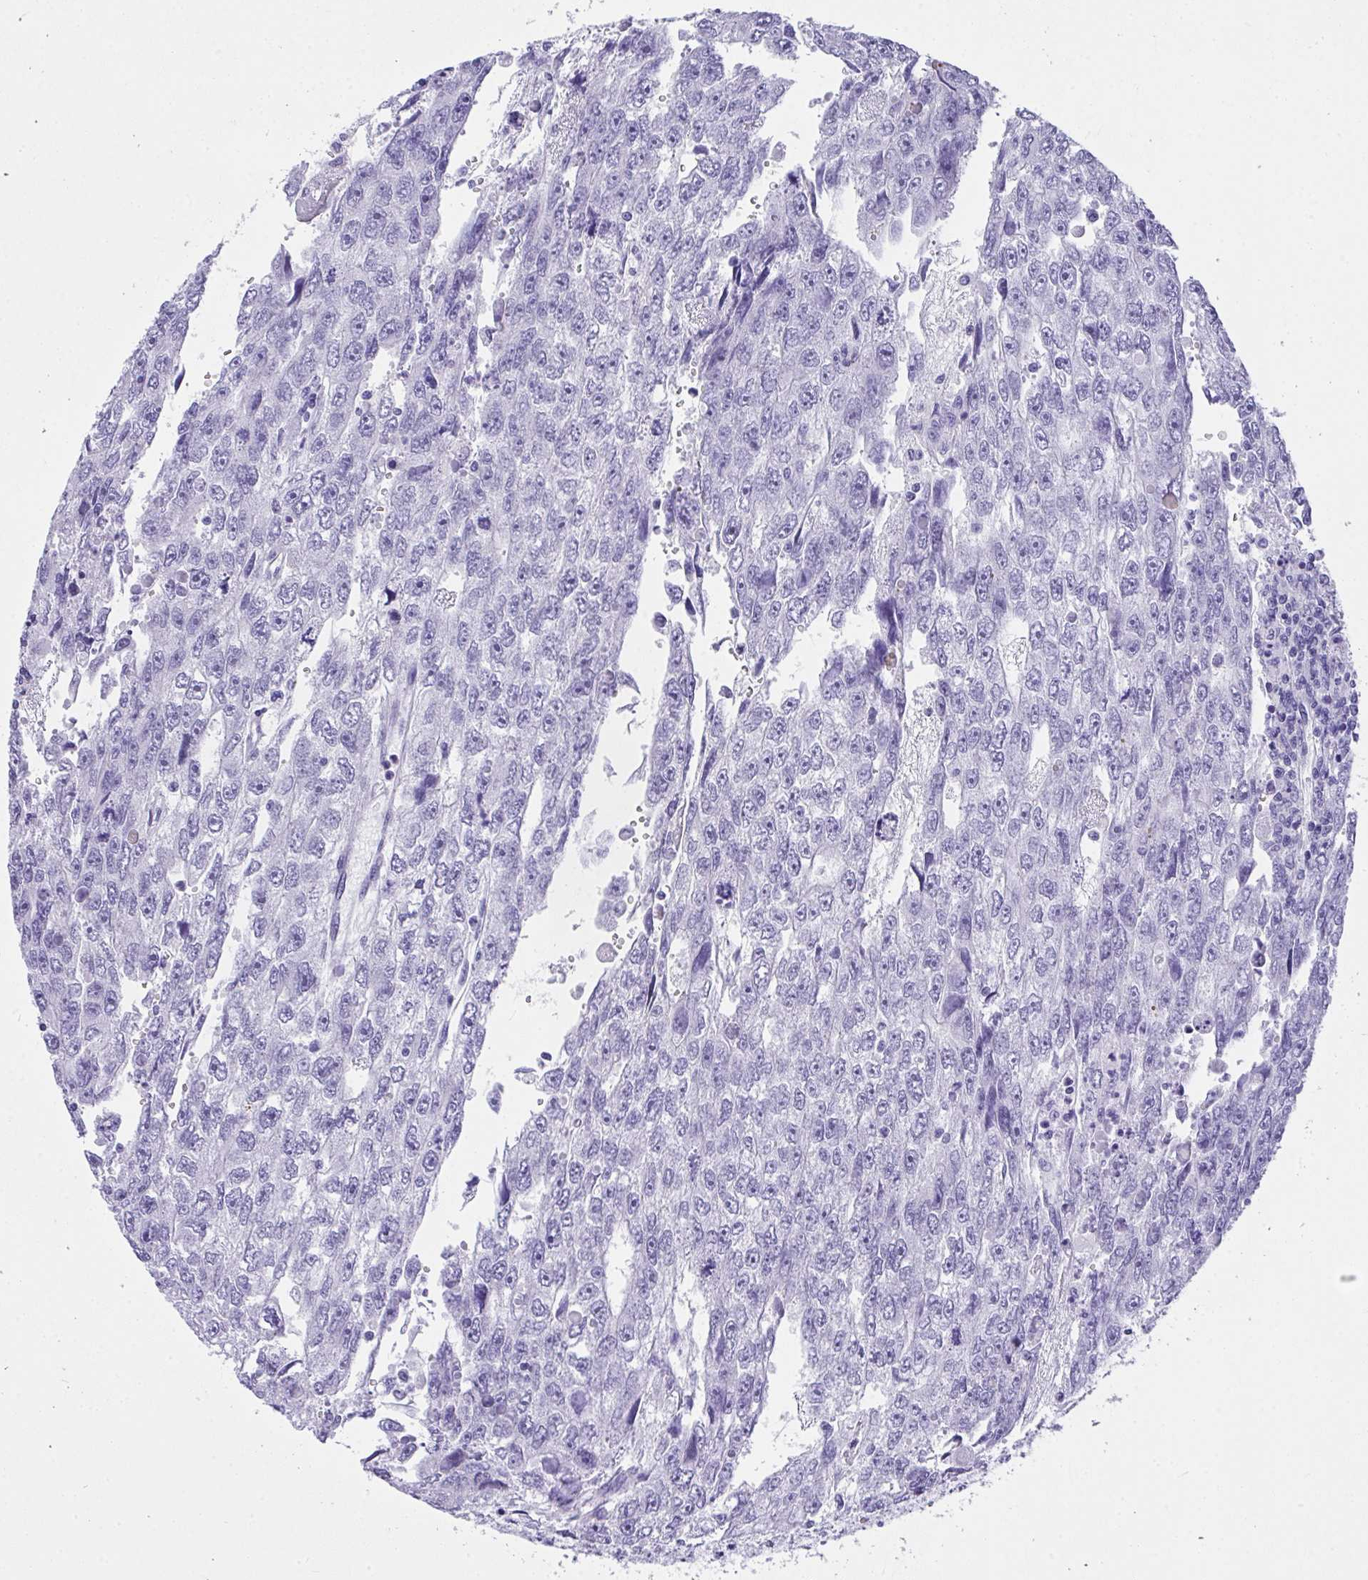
{"staining": {"intensity": "negative", "quantity": "none", "location": "none"}, "tissue": "testis cancer", "cell_type": "Tumor cells", "image_type": "cancer", "snomed": [{"axis": "morphology", "description": "Carcinoma, Embryonal, NOS"}, {"axis": "topography", "description": "Testis"}], "caption": "Tumor cells are negative for protein expression in human embryonal carcinoma (testis). (DAB (3,3'-diaminobenzidine) immunohistochemistry visualized using brightfield microscopy, high magnification).", "gene": "AVIL", "patient": {"sex": "male", "age": 20}}